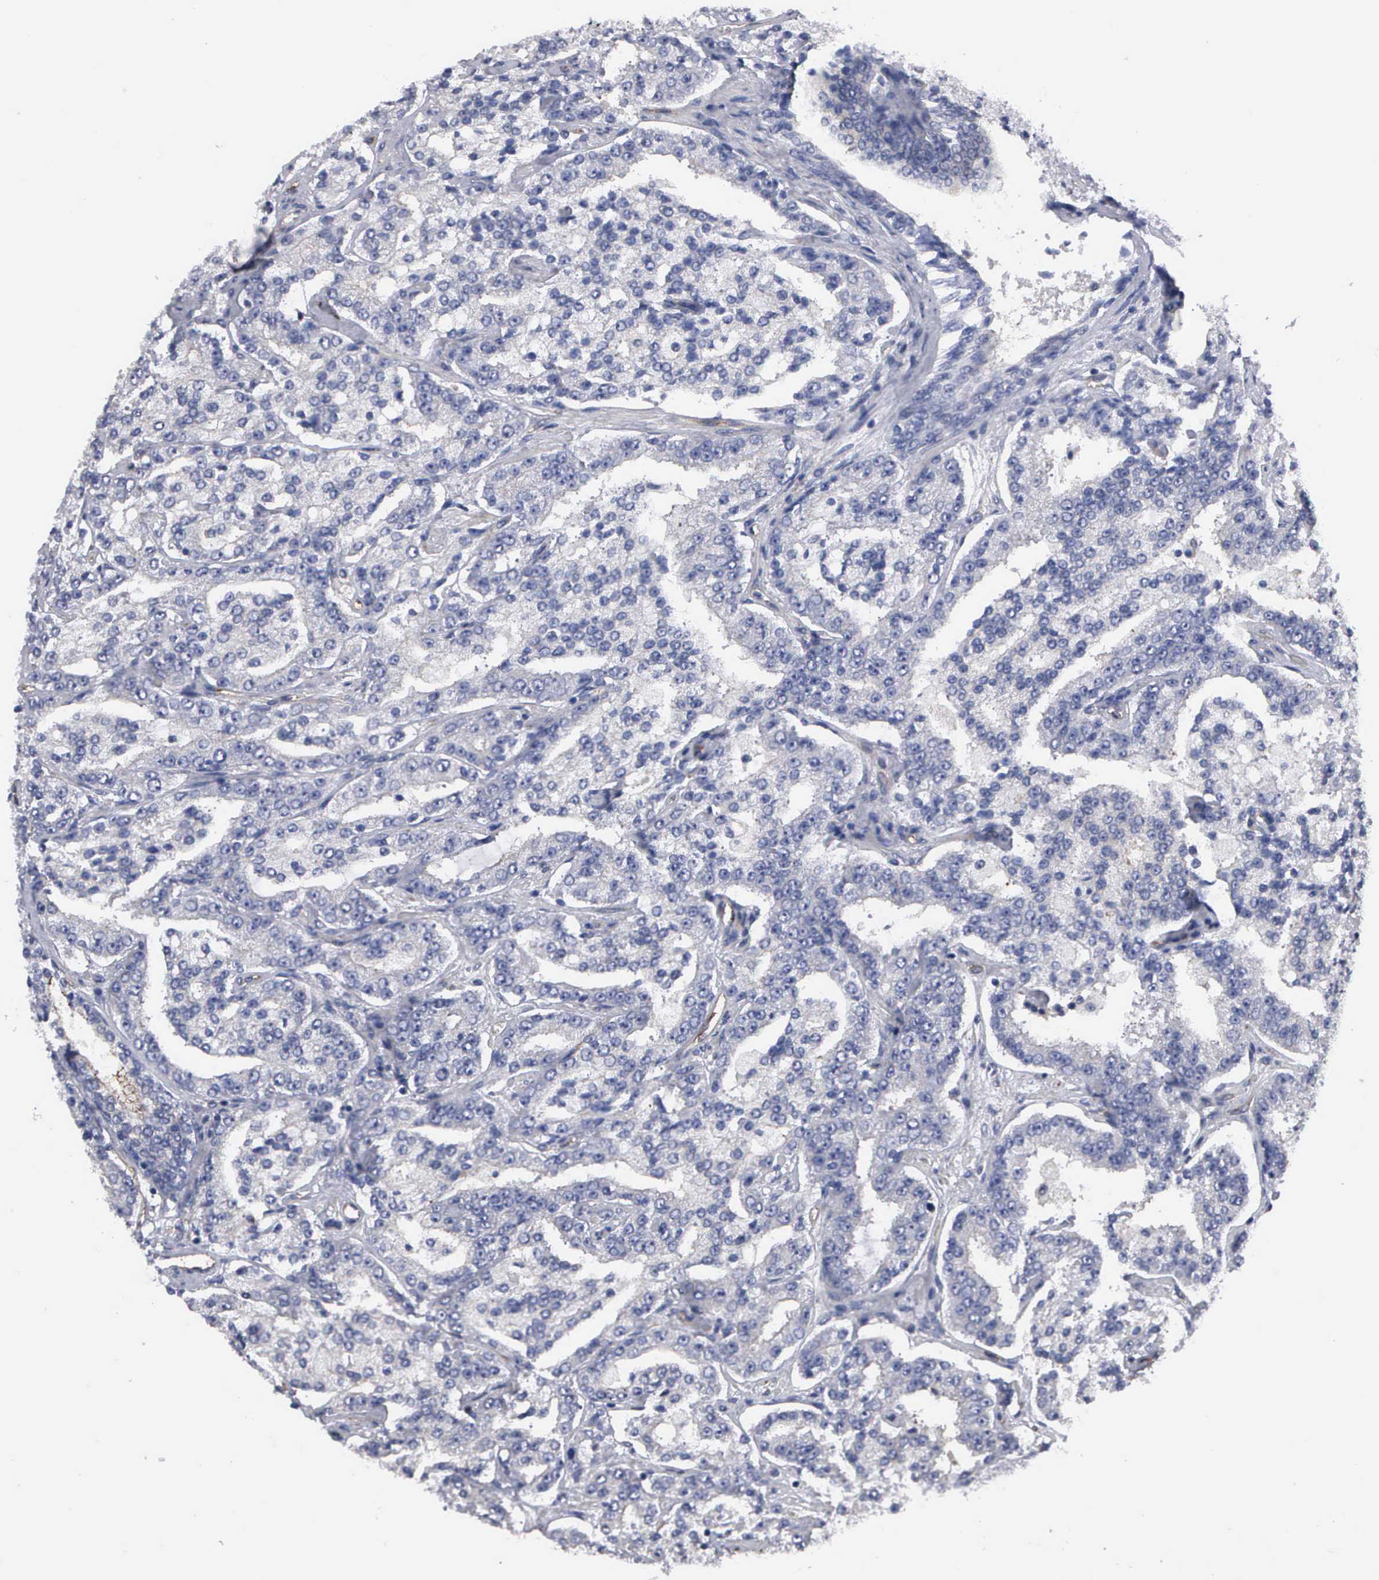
{"staining": {"intensity": "weak", "quantity": "<25%", "location": "cytoplasmic/membranous"}, "tissue": "prostate cancer", "cell_type": "Tumor cells", "image_type": "cancer", "snomed": [{"axis": "morphology", "description": "Adenocarcinoma, Medium grade"}, {"axis": "topography", "description": "Prostate"}], "caption": "An immunohistochemistry photomicrograph of prostate cancer (adenocarcinoma (medium-grade)) is shown. There is no staining in tumor cells of prostate cancer (adenocarcinoma (medium-grade)). The staining was performed using DAB (3,3'-diaminobenzidine) to visualize the protein expression in brown, while the nuclei were stained in blue with hematoxylin (Magnification: 20x).", "gene": "RDX", "patient": {"sex": "male", "age": 72}}